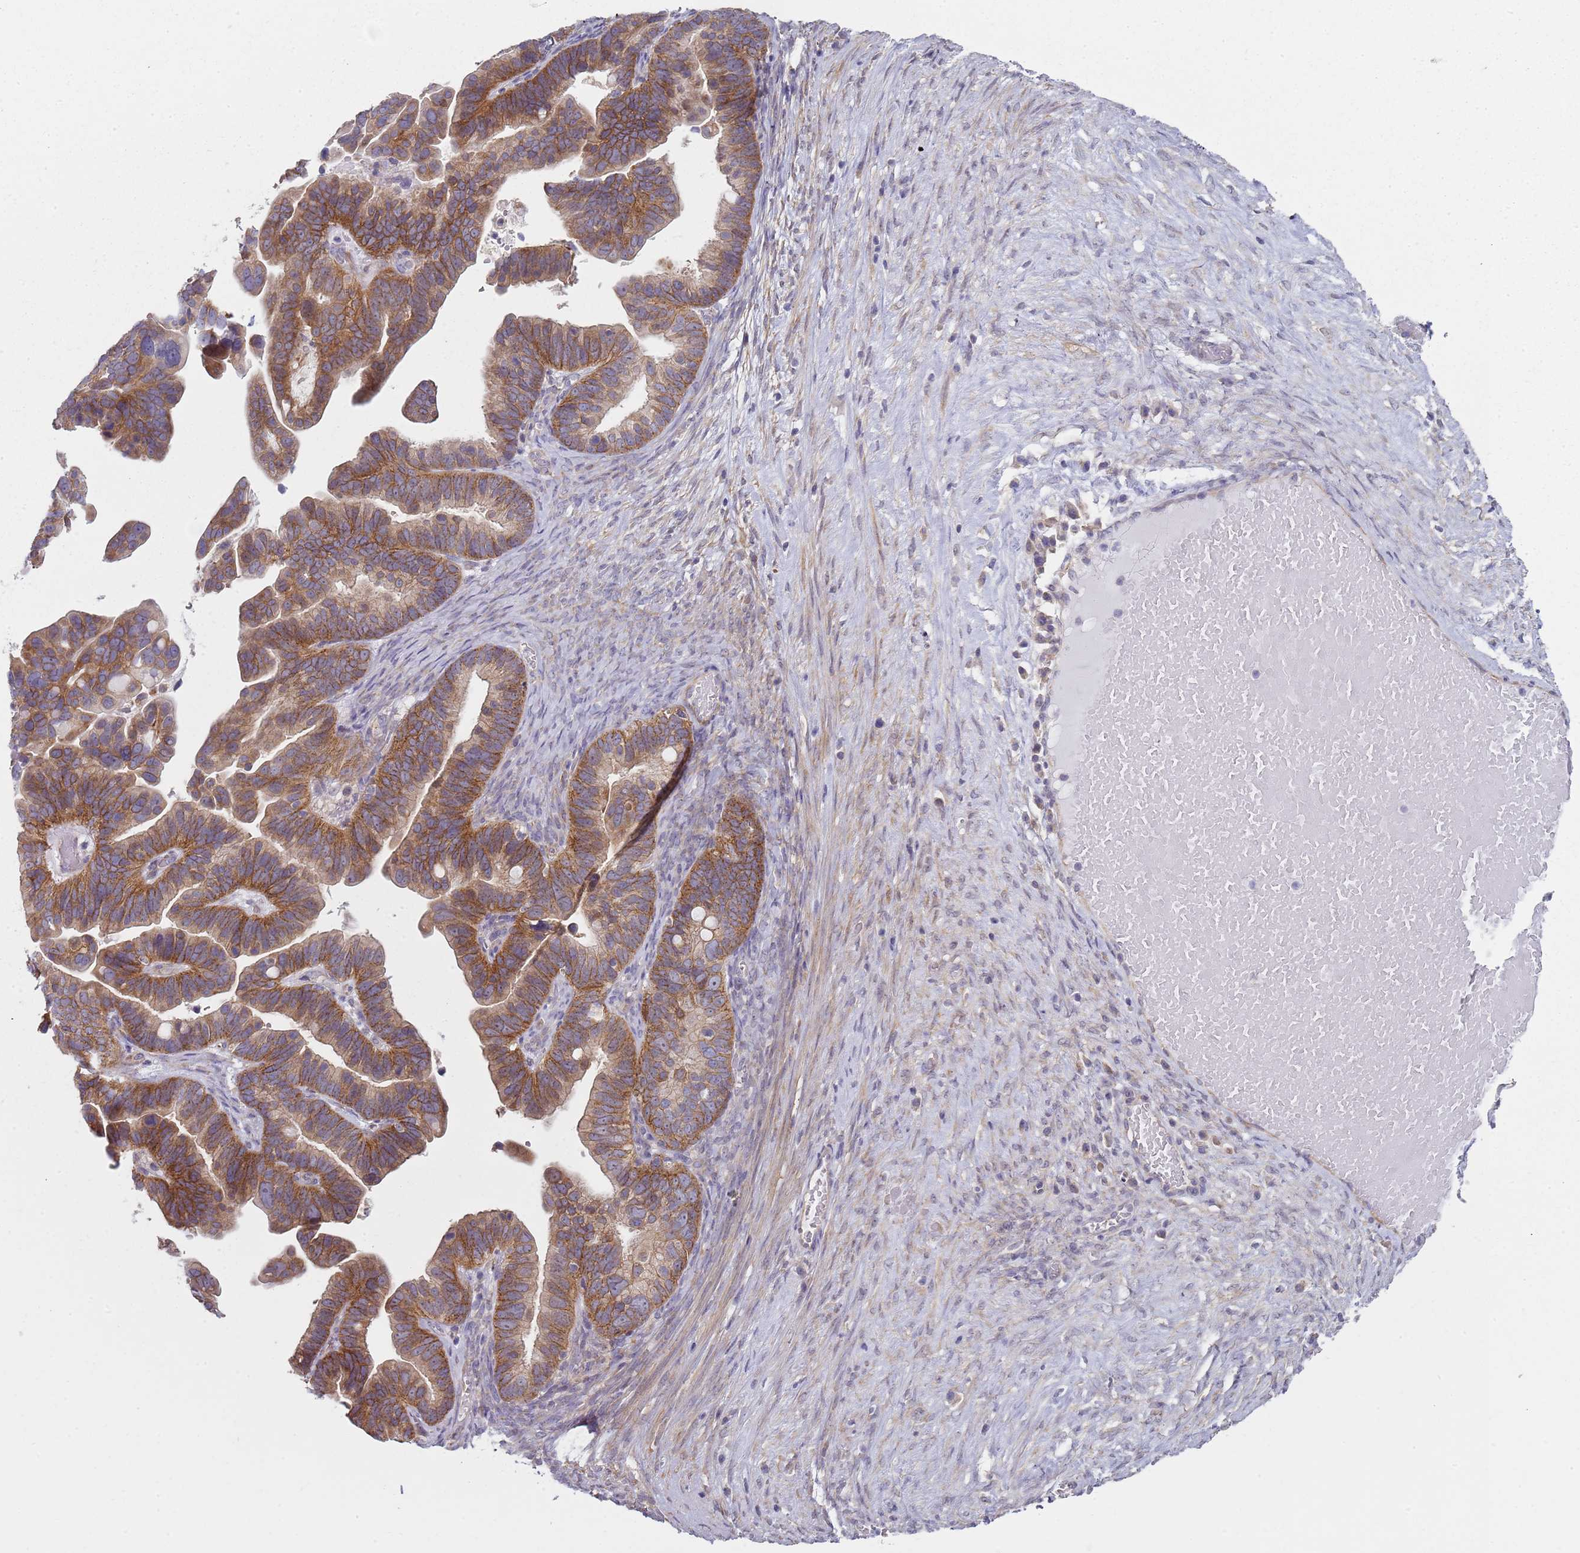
{"staining": {"intensity": "moderate", "quantity": ">75%", "location": "cytoplasmic/membranous"}, "tissue": "ovarian cancer", "cell_type": "Tumor cells", "image_type": "cancer", "snomed": [{"axis": "morphology", "description": "Cystadenocarcinoma, serous, NOS"}, {"axis": "topography", "description": "Ovary"}], "caption": "This image exhibits IHC staining of human ovarian cancer (serous cystadenocarcinoma), with medium moderate cytoplasmic/membranous positivity in about >75% of tumor cells.", "gene": "SLC26A6", "patient": {"sex": "female", "age": 56}}